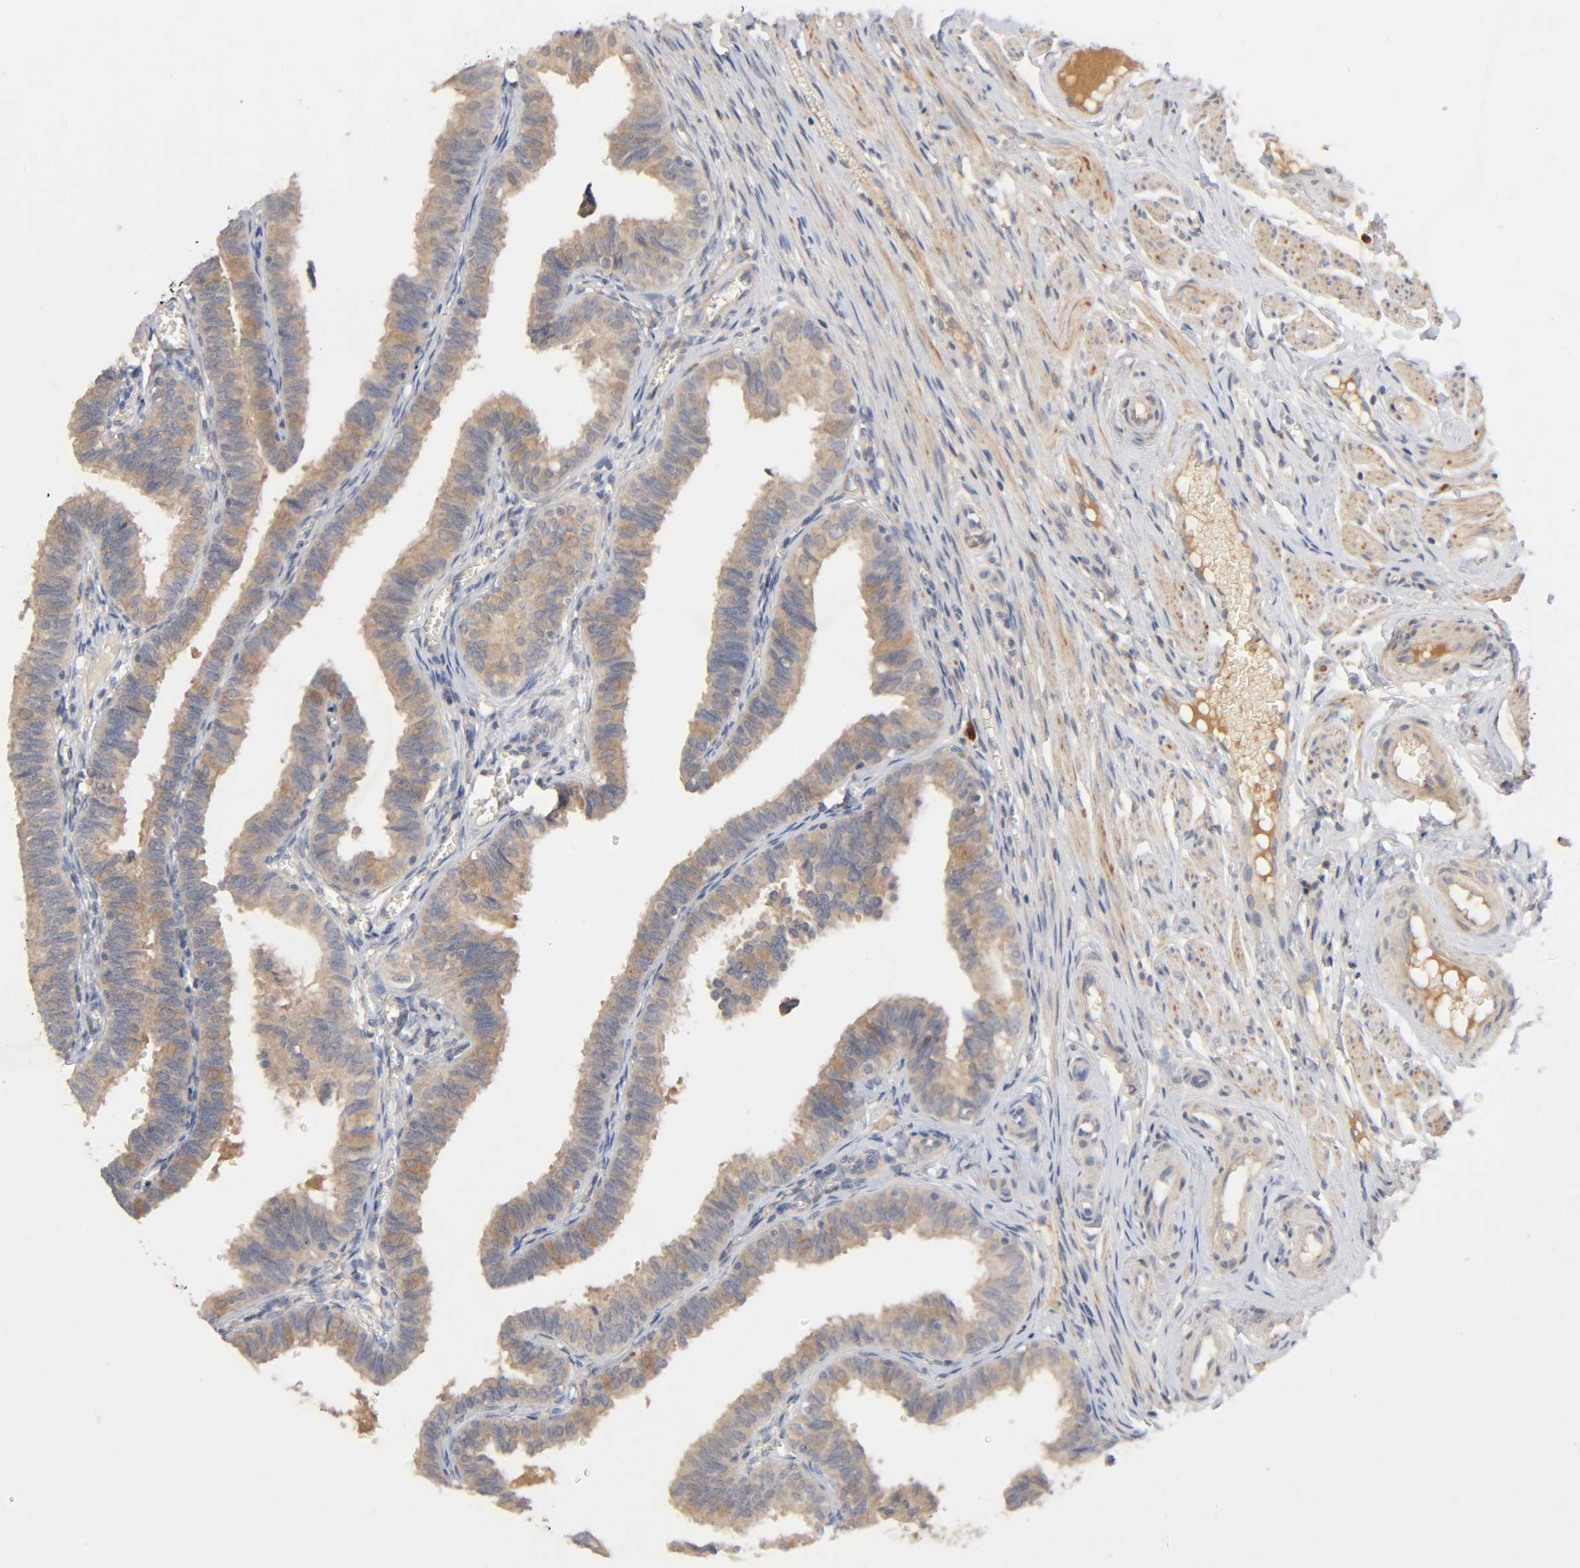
{"staining": {"intensity": "moderate", "quantity": ">75%", "location": "cytoplasmic/membranous"}, "tissue": "fallopian tube", "cell_type": "Glandular cells", "image_type": "normal", "snomed": [{"axis": "morphology", "description": "Normal tissue, NOS"}, {"axis": "topography", "description": "Fallopian tube"}], "caption": "This is an image of immunohistochemistry (IHC) staining of benign fallopian tube, which shows moderate positivity in the cytoplasmic/membranous of glandular cells.", "gene": "CPB2", "patient": {"sex": "female", "age": 46}}